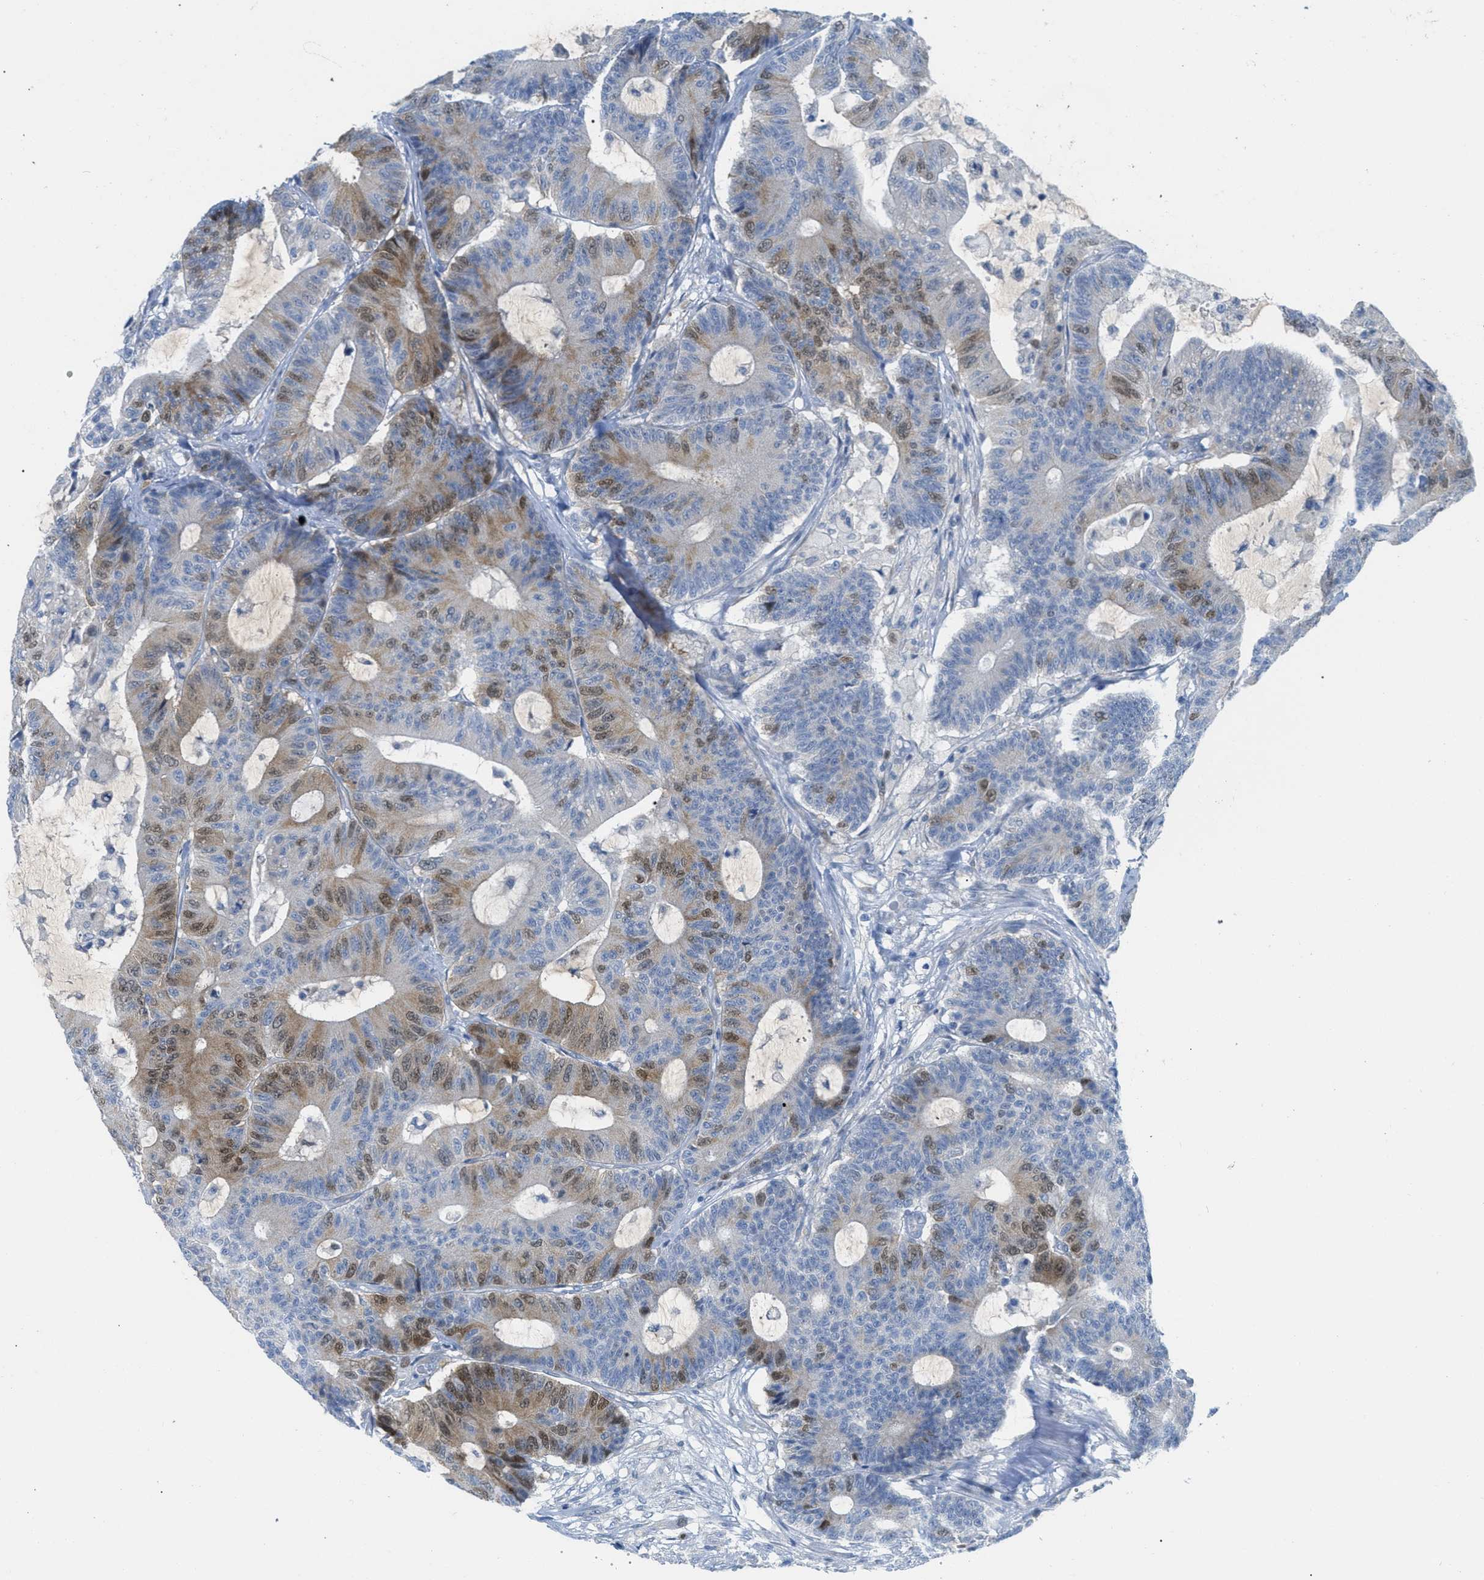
{"staining": {"intensity": "moderate", "quantity": "25%-75%", "location": "cytoplasmic/membranous,nuclear"}, "tissue": "colorectal cancer", "cell_type": "Tumor cells", "image_type": "cancer", "snomed": [{"axis": "morphology", "description": "Adenocarcinoma, NOS"}, {"axis": "topography", "description": "Colon"}], "caption": "A medium amount of moderate cytoplasmic/membranous and nuclear positivity is appreciated in about 25%-75% of tumor cells in colorectal cancer tissue. Immunohistochemistry (ihc) stains the protein in brown and the nuclei are stained blue.", "gene": "ORC6", "patient": {"sex": "female", "age": 84}}